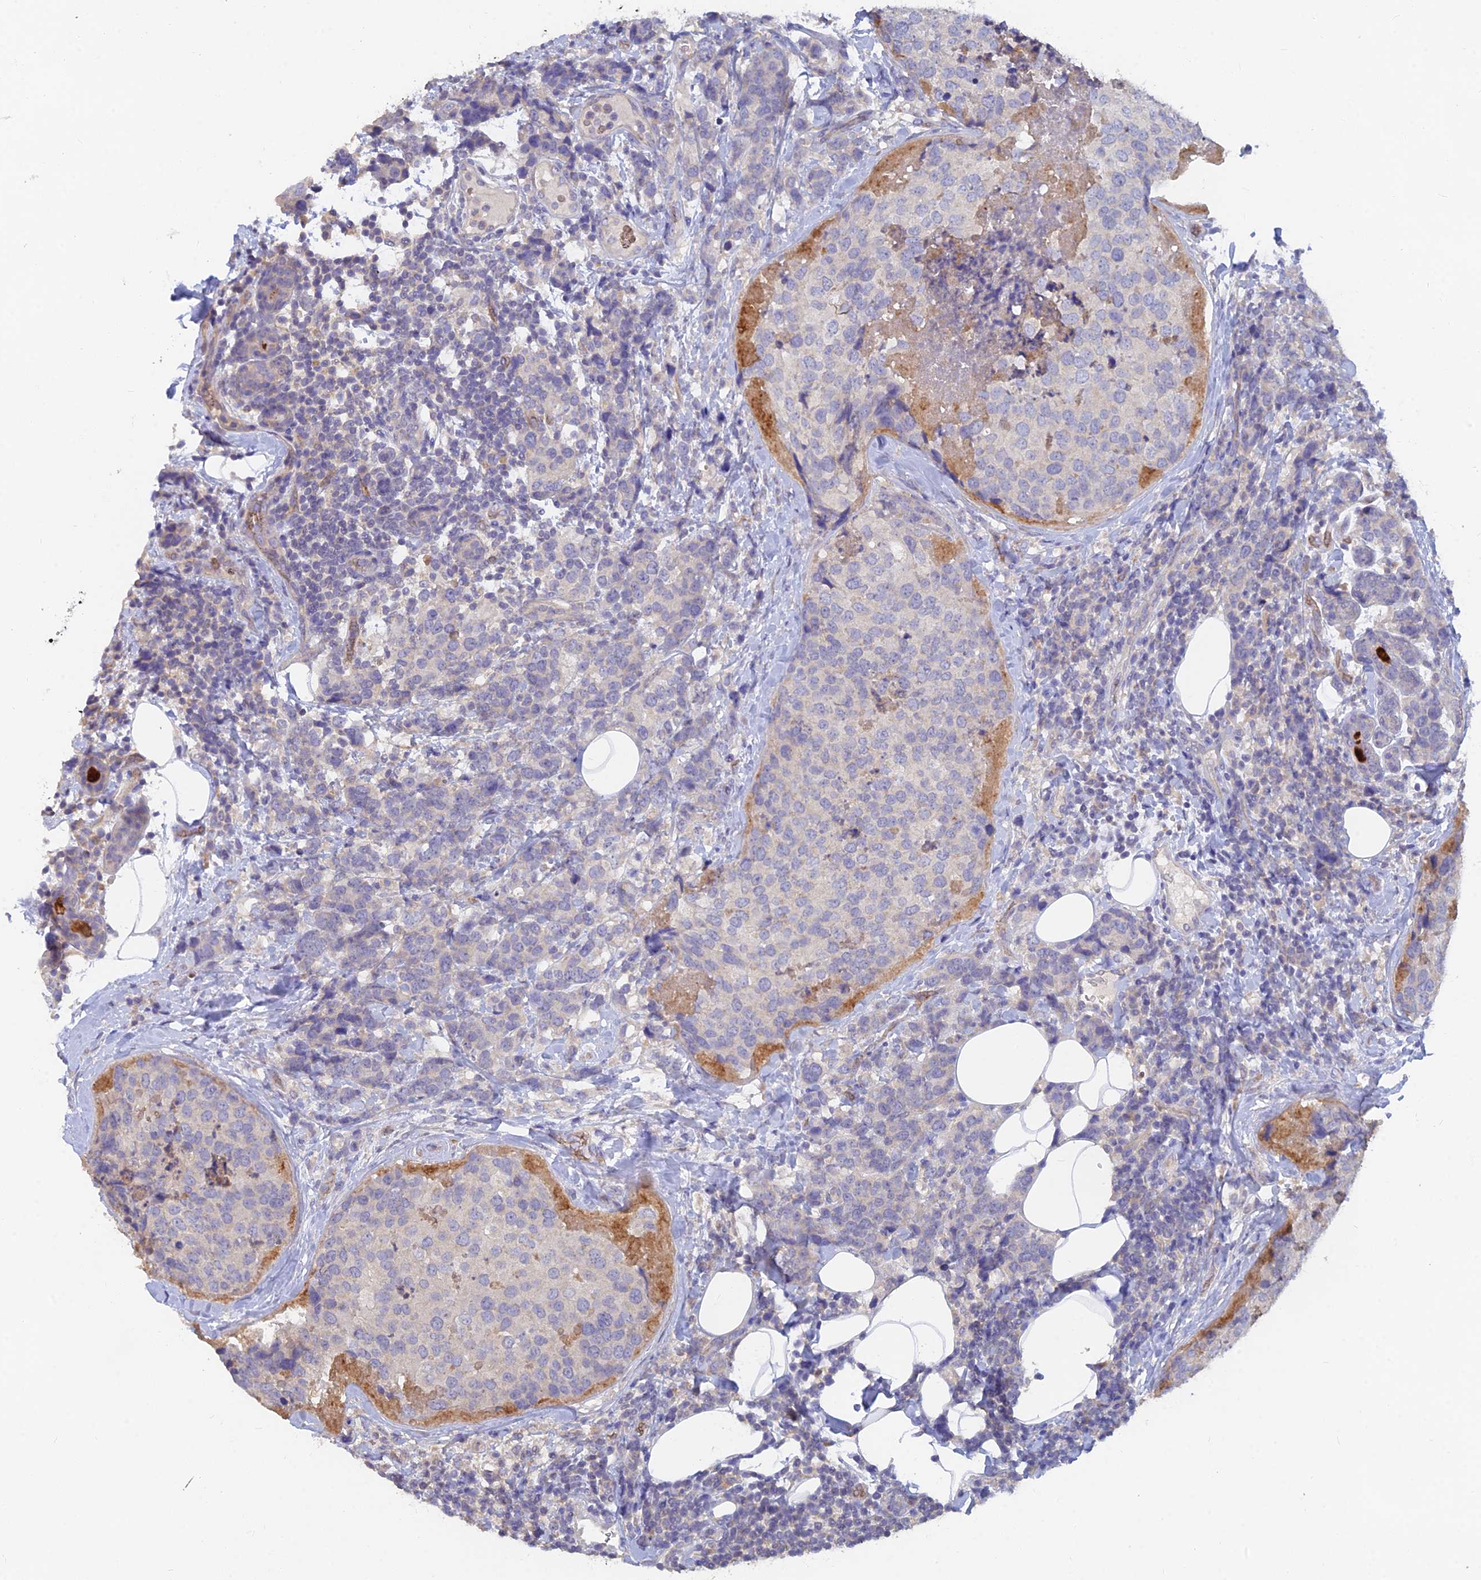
{"staining": {"intensity": "negative", "quantity": "none", "location": "none"}, "tissue": "breast cancer", "cell_type": "Tumor cells", "image_type": "cancer", "snomed": [{"axis": "morphology", "description": "Lobular carcinoma"}, {"axis": "topography", "description": "Breast"}], "caption": "The immunohistochemistry (IHC) photomicrograph has no significant expression in tumor cells of breast cancer tissue.", "gene": "ARRDC1", "patient": {"sex": "female", "age": 59}}